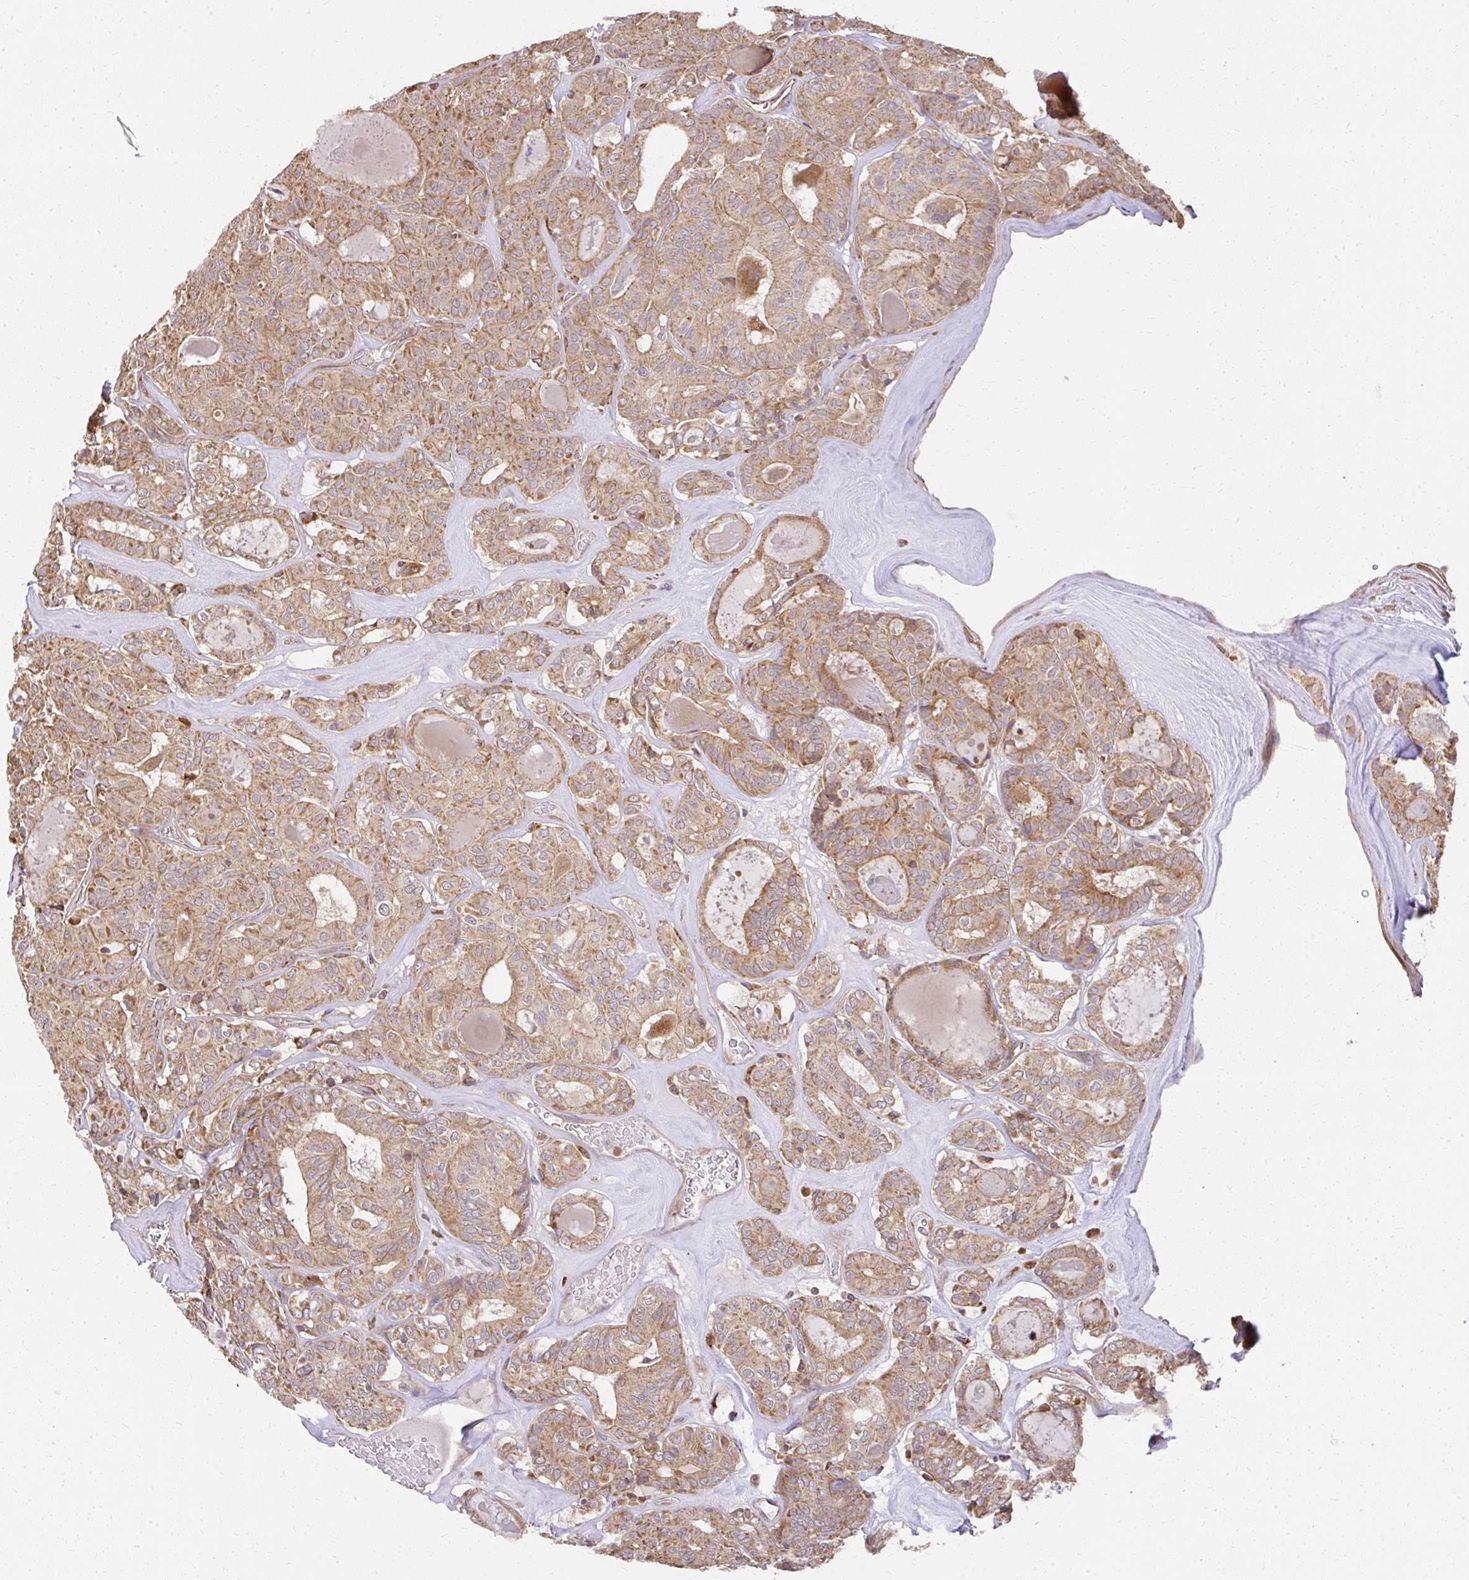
{"staining": {"intensity": "moderate", "quantity": ">75%", "location": "cytoplasmic/membranous"}, "tissue": "thyroid cancer", "cell_type": "Tumor cells", "image_type": "cancer", "snomed": [{"axis": "morphology", "description": "Papillary adenocarcinoma, NOS"}, {"axis": "topography", "description": "Thyroid gland"}], "caption": "Immunohistochemistry (IHC) (DAB (3,3'-diaminobenzidine)) staining of thyroid cancer (papillary adenocarcinoma) displays moderate cytoplasmic/membranous protein expression in approximately >75% of tumor cells.", "gene": "GNS", "patient": {"sex": "female", "age": 72}}